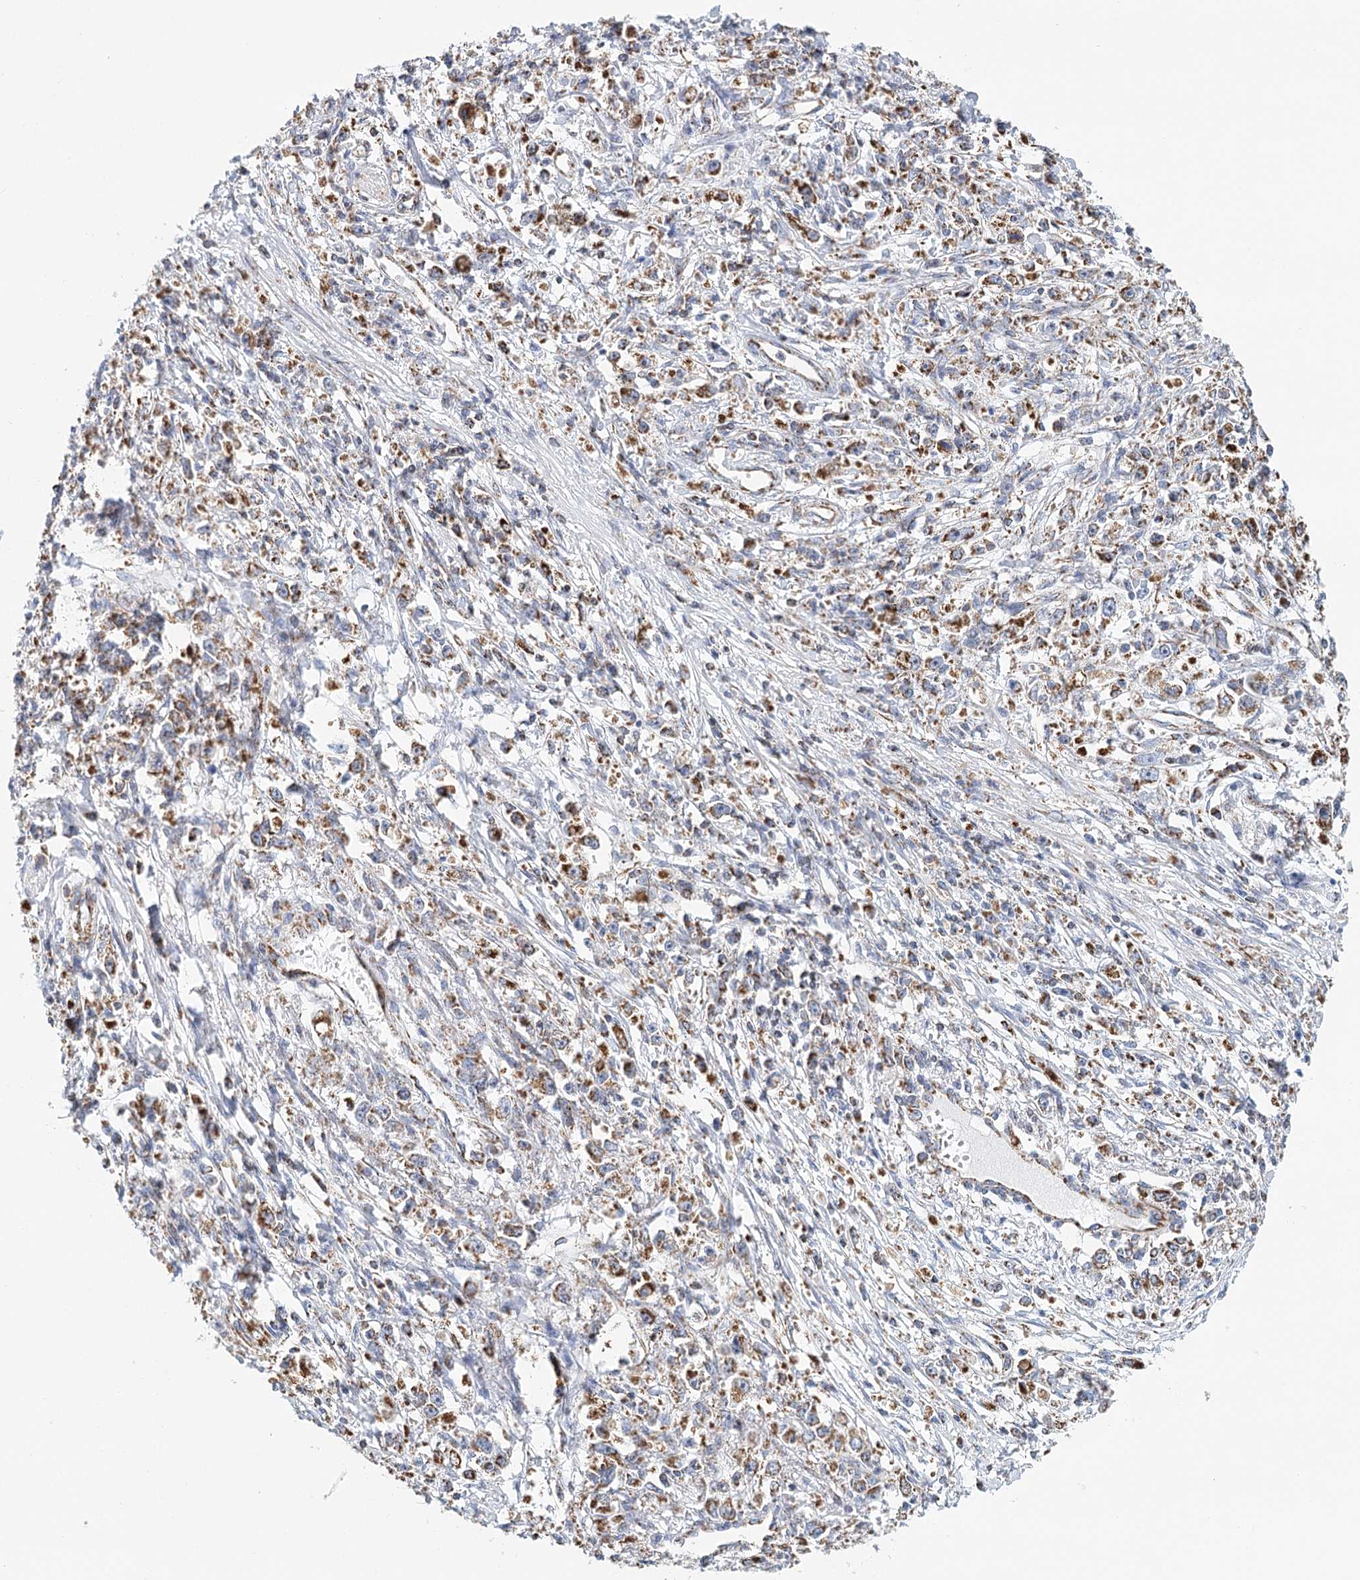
{"staining": {"intensity": "strong", "quantity": "25%-75%", "location": "cytoplasmic/membranous"}, "tissue": "stomach cancer", "cell_type": "Tumor cells", "image_type": "cancer", "snomed": [{"axis": "morphology", "description": "Adenocarcinoma, NOS"}, {"axis": "topography", "description": "Stomach"}], "caption": "High-power microscopy captured an IHC photomicrograph of stomach cancer, revealing strong cytoplasmic/membranous expression in approximately 25%-75% of tumor cells.", "gene": "LSS", "patient": {"sex": "female", "age": 59}}